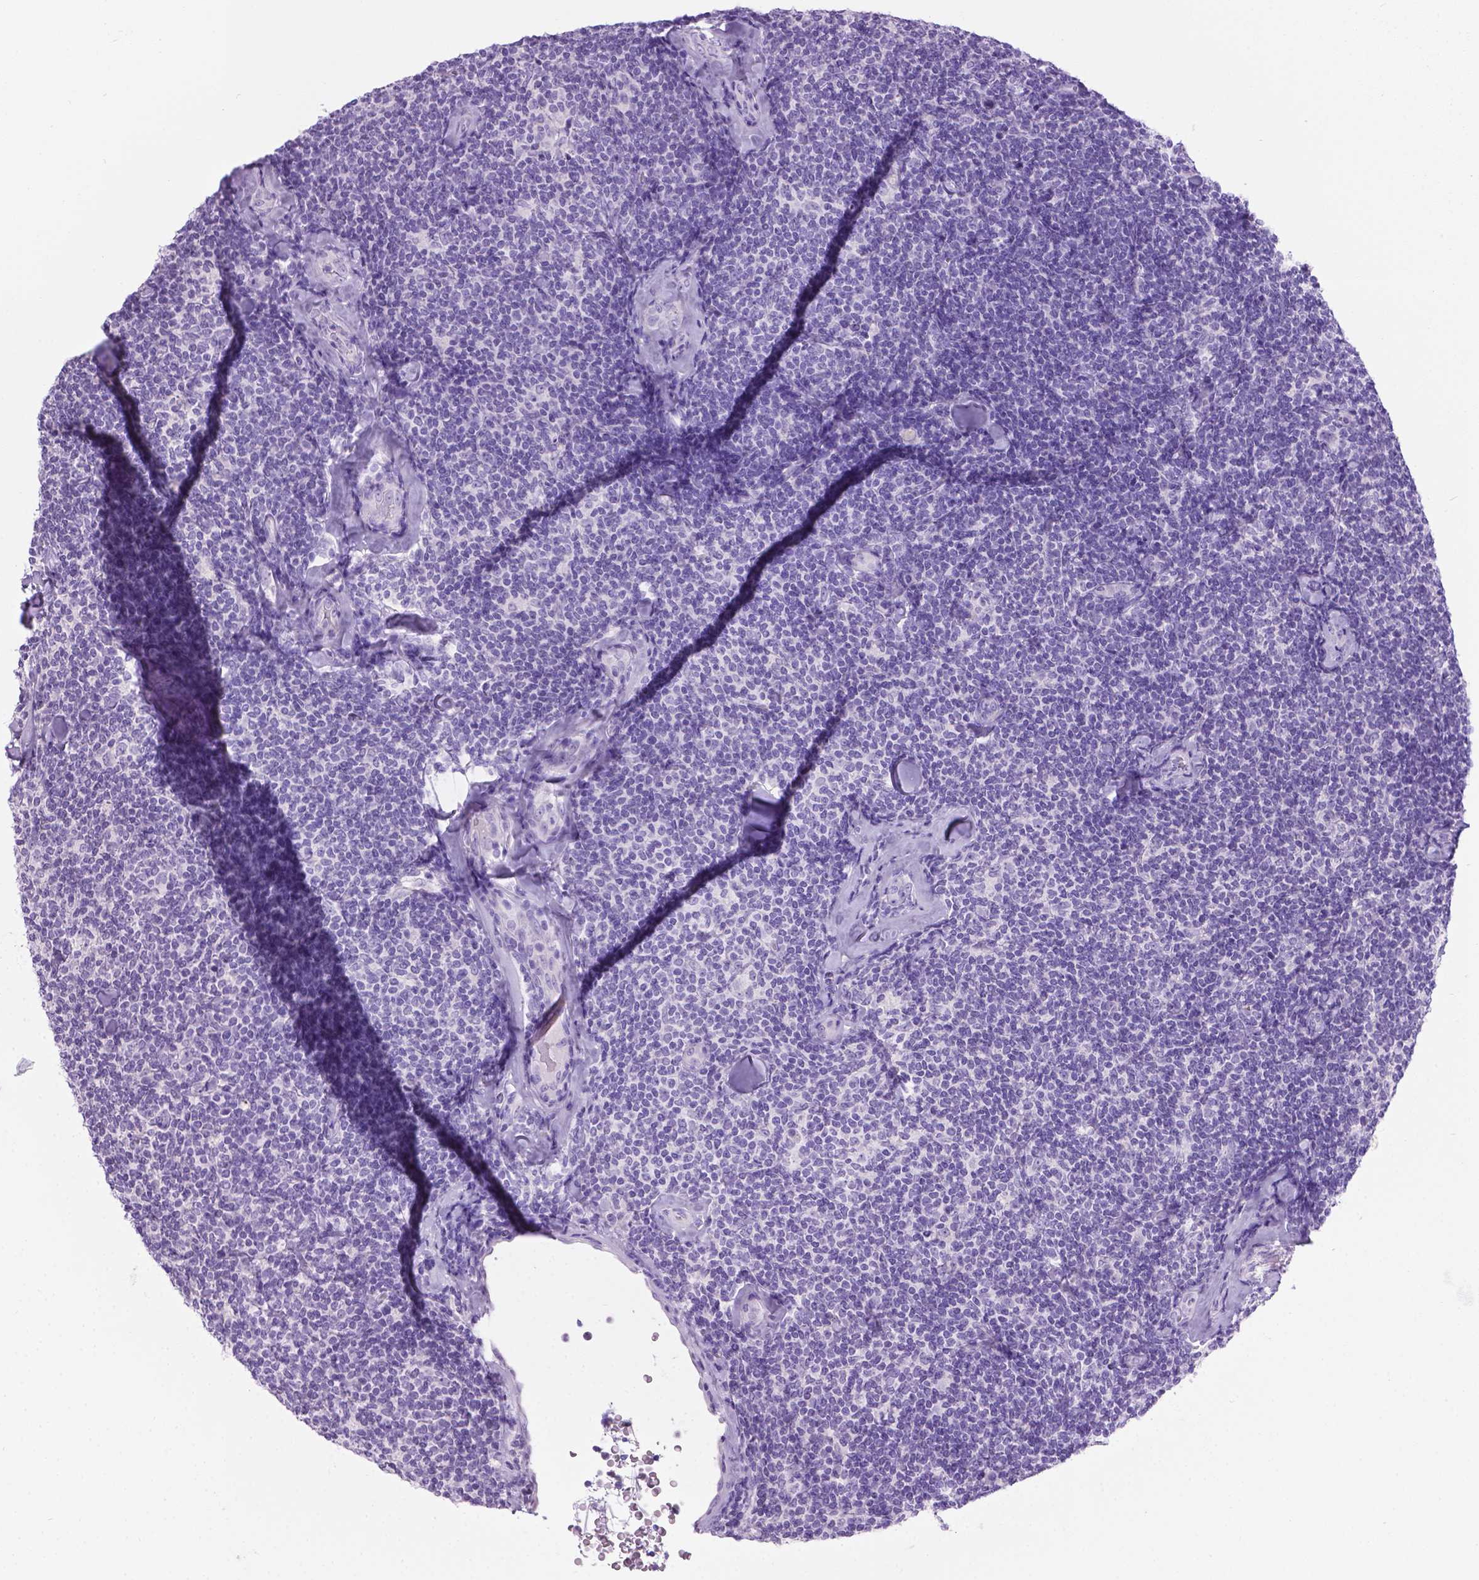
{"staining": {"intensity": "negative", "quantity": "none", "location": "none"}, "tissue": "lymphoma", "cell_type": "Tumor cells", "image_type": "cancer", "snomed": [{"axis": "morphology", "description": "Malignant lymphoma, non-Hodgkin's type, Low grade"}, {"axis": "topography", "description": "Lymph node"}], "caption": "The histopathology image displays no significant expression in tumor cells of lymphoma.", "gene": "LELP1", "patient": {"sex": "female", "age": 56}}